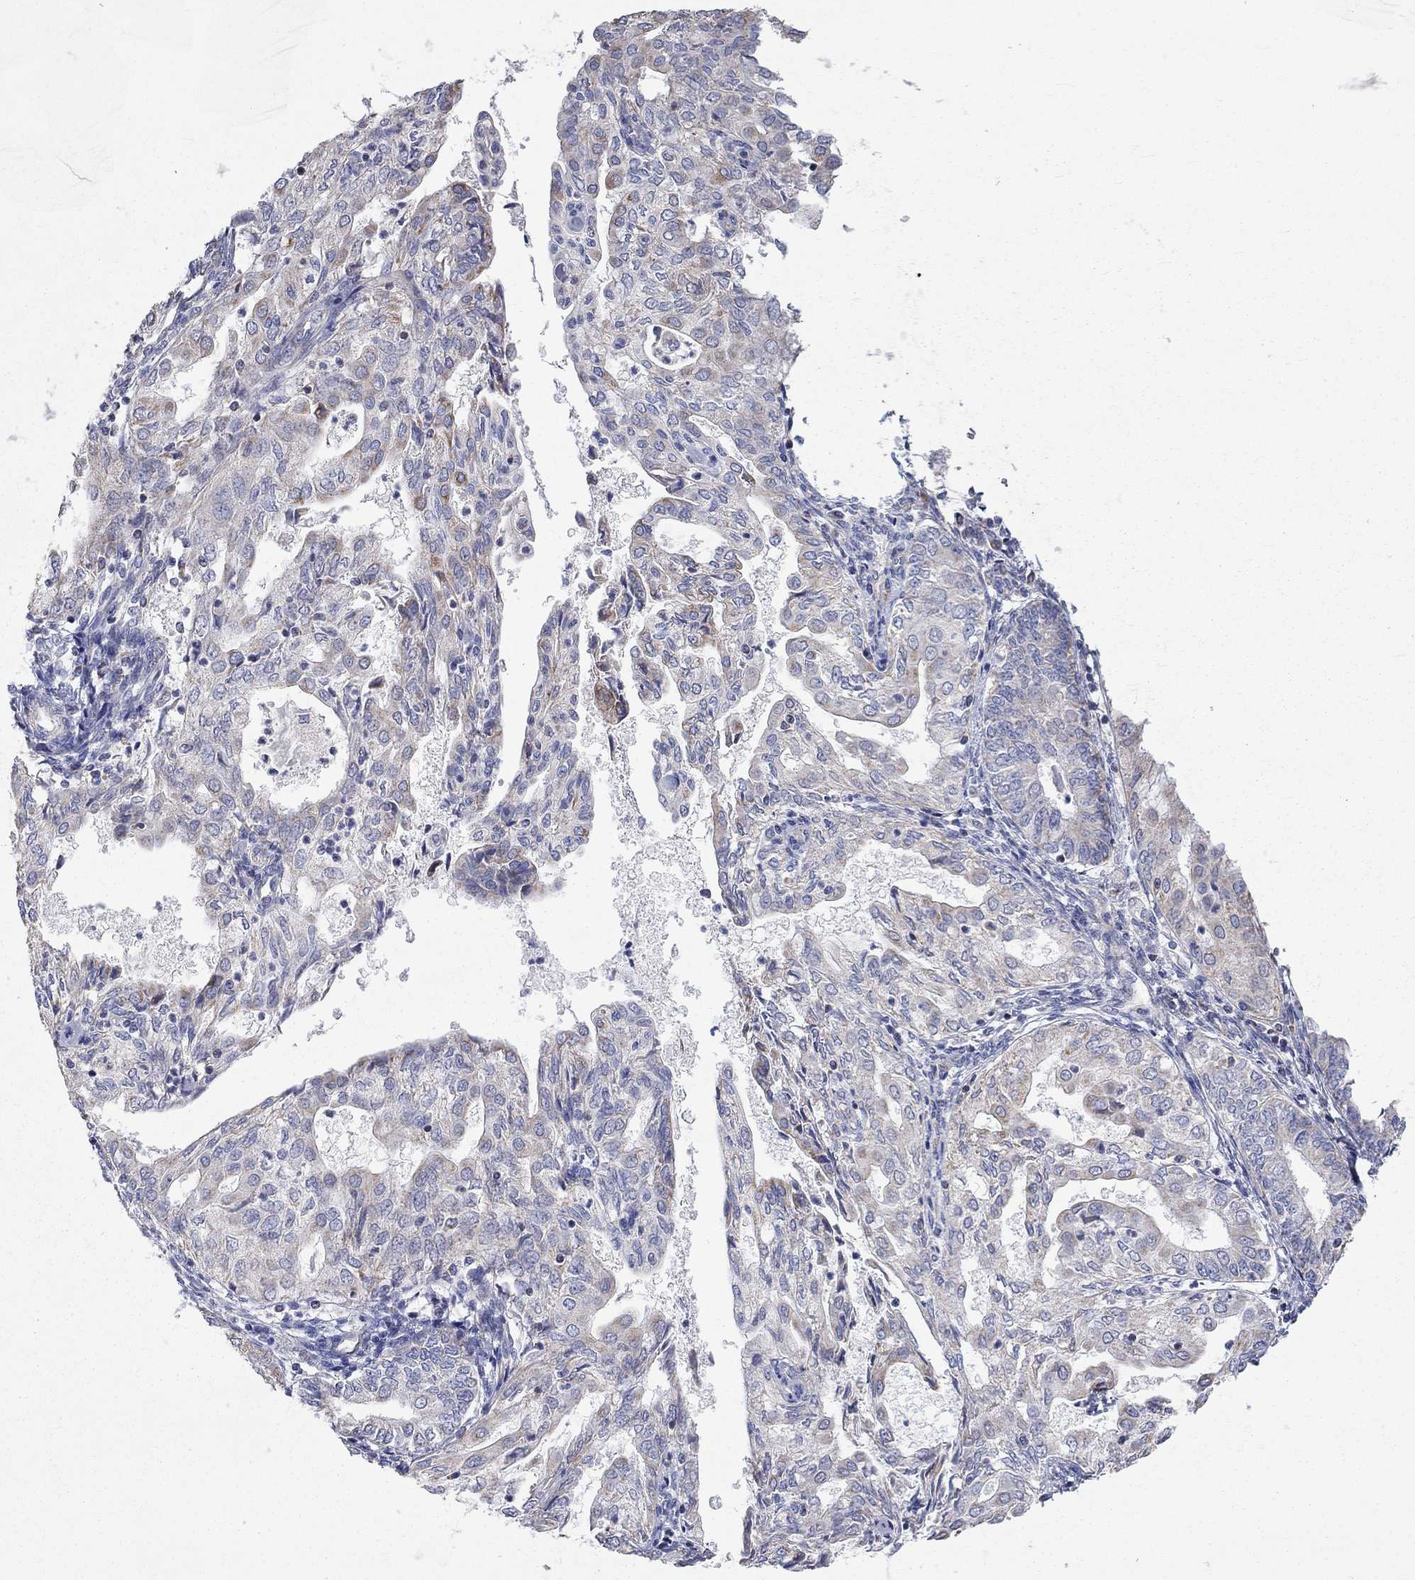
{"staining": {"intensity": "weak", "quantity": "<25%", "location": "cytoplasmic/membranous"}, "tissue": "endometrial cancer", "cell_type": "Tumor cells", "image_type": "cancer", "snomed": [{"axis": "morphology", "description": "Adenocarcinoma, NOS"}, {"axis": "topography", "description": "Endometrium"}], "caption": "This is an IHC photomicrograph of endometrial cancer. There is no staining in tumor cells.", "gene": "RCAN1", "patient": {"sex": "female", "age": 68}}